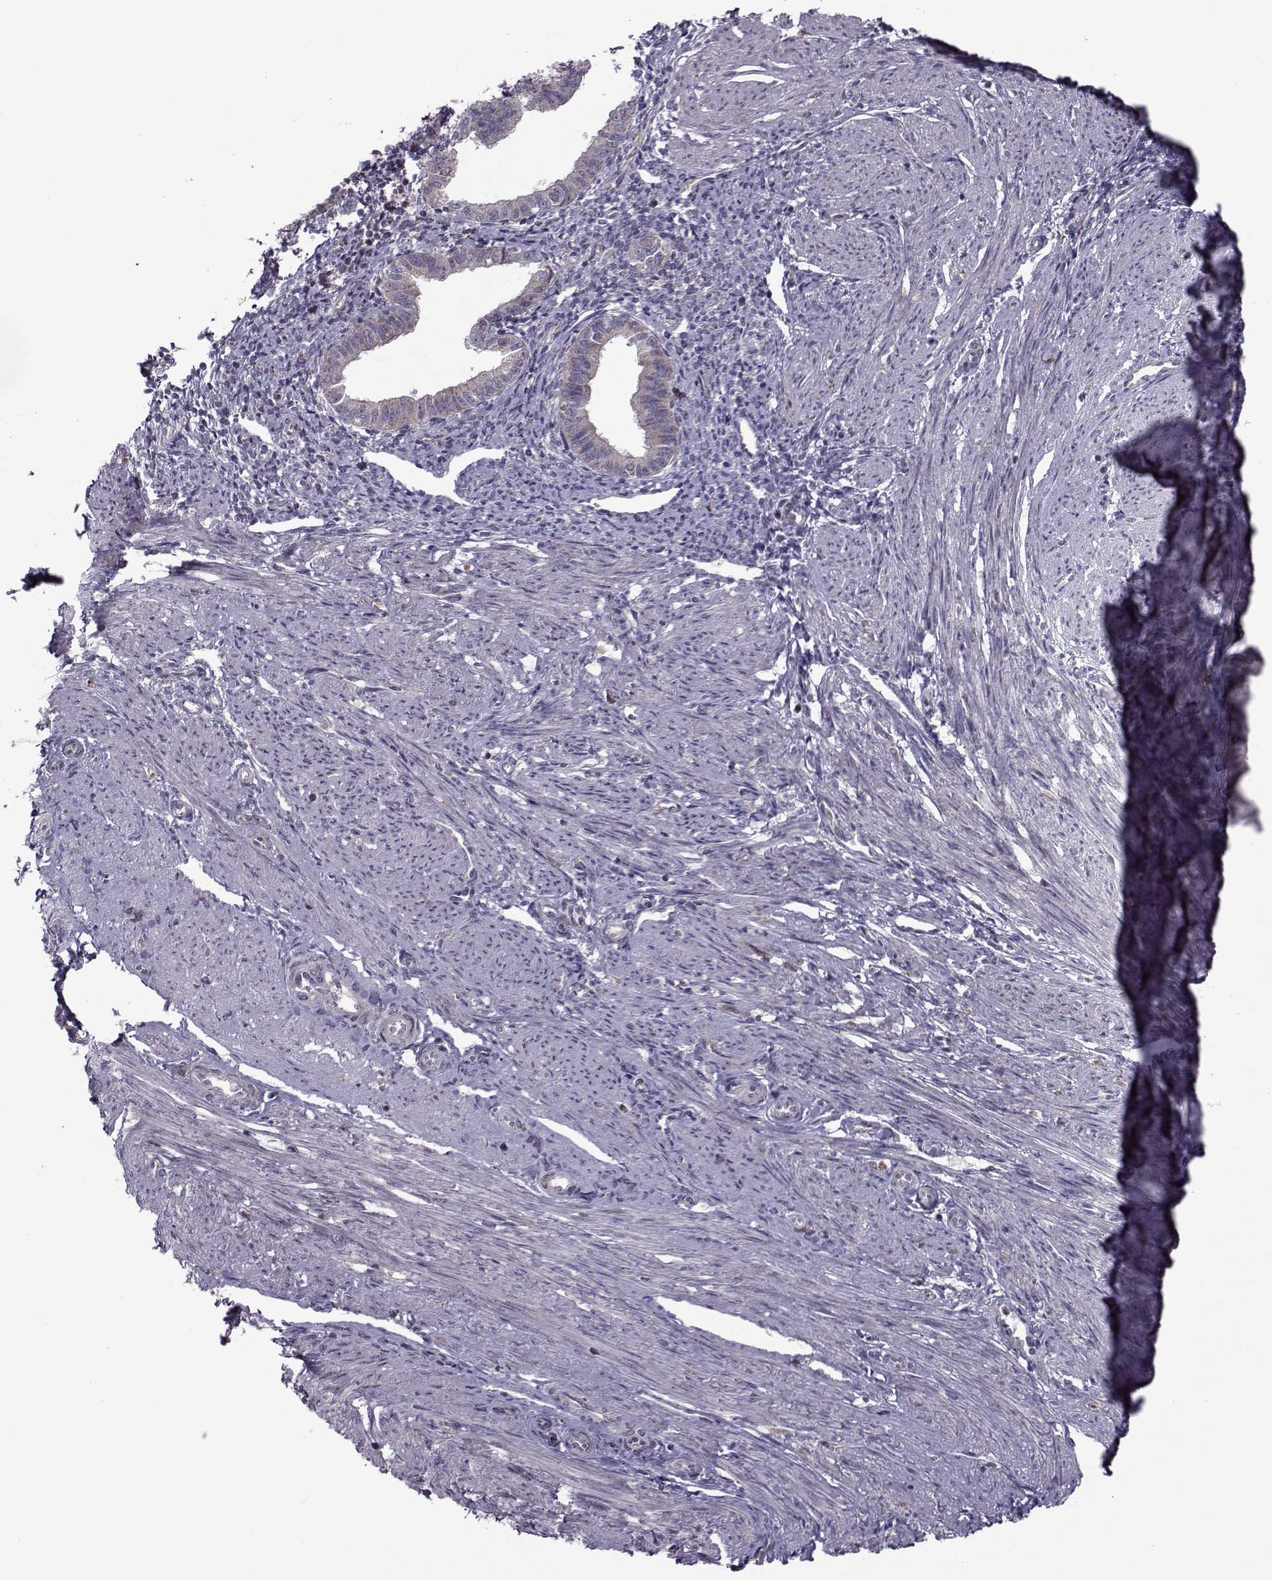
{"staining": {"intensity": "negative", "quantity": "none", "location": "none"}, "tissue": "endometrium", "cell_type": "Cells in endometrial stroma", "image_type": "normal", "snomed": [{"axis": "morphology", "description": "Normal tissue, NOS"}, {"axis": "topography", "description": "Endometrium"}], "caption": "Micrograph shows no significant protein expression in cells in endometrial stroma of normal endometrium.", "gene": "NECAB3", "patient": {"sex": "female", "age": 37}}